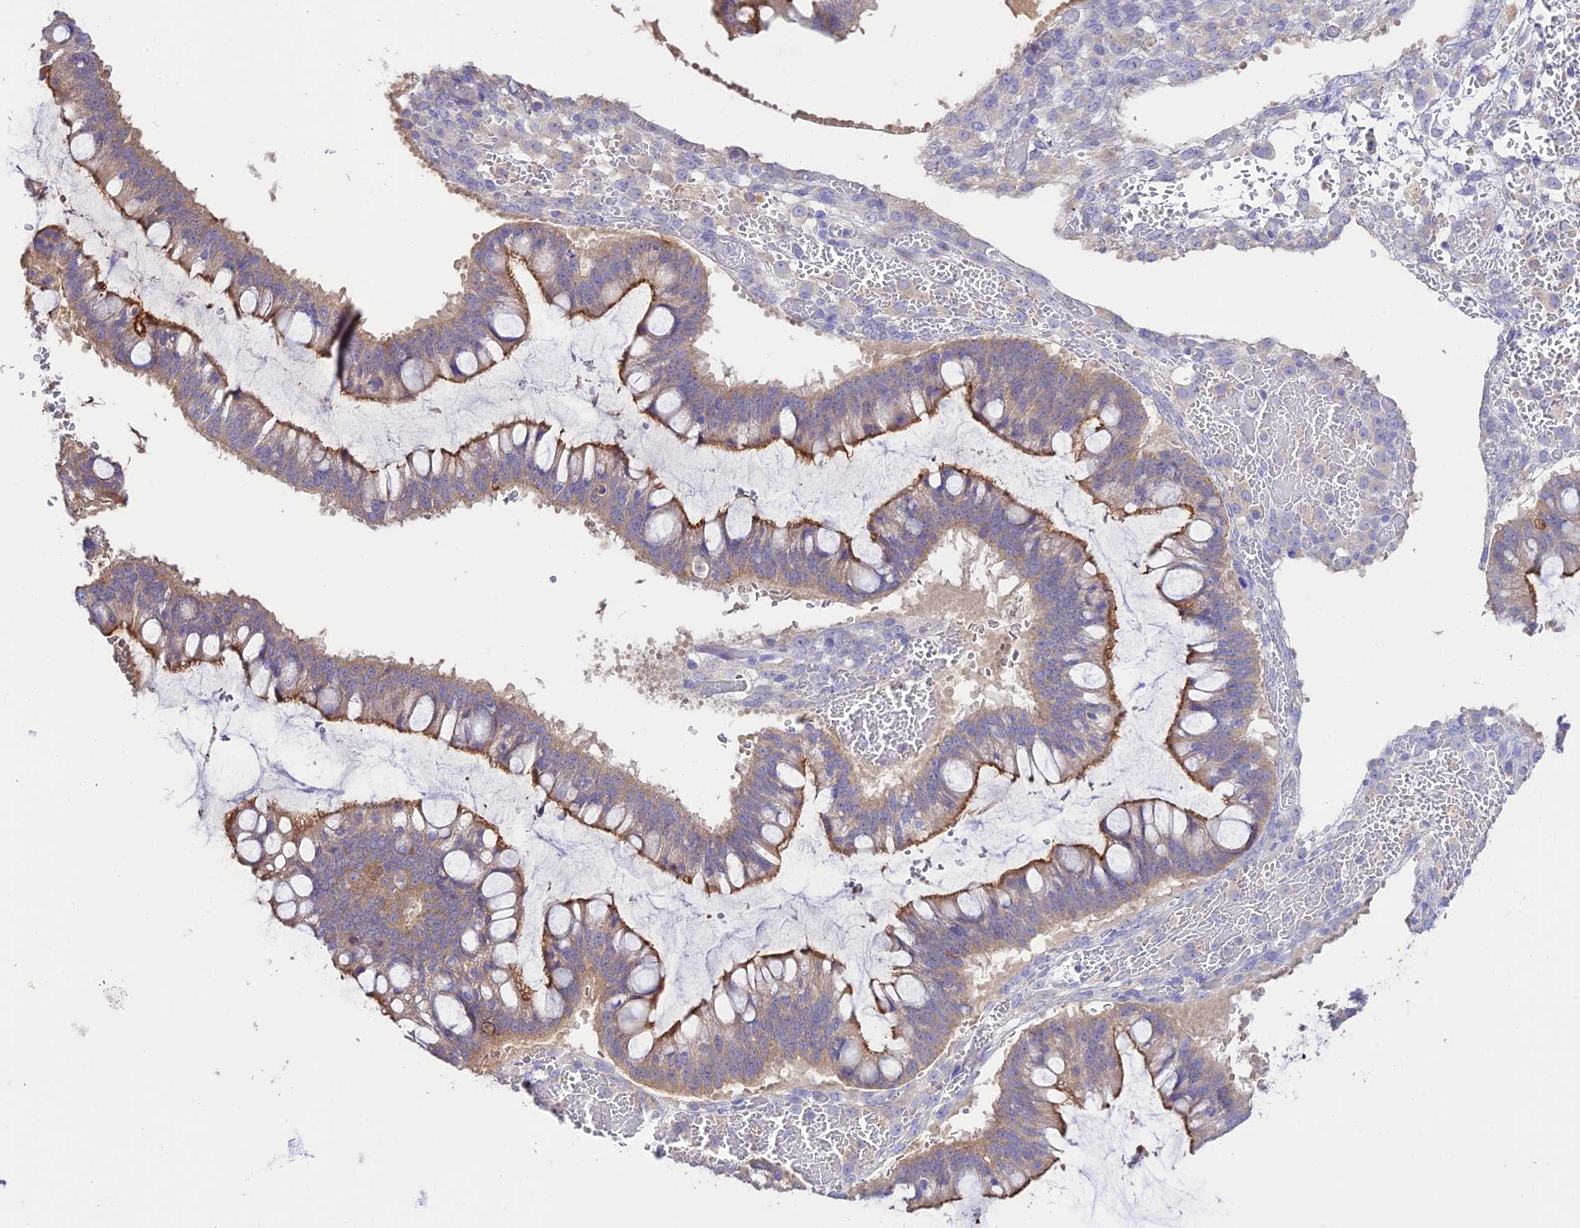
{"staining": {"intensity": "moderate", "quantity": "25%-75%", "location": "cytoplasmic/membranous"}, "tissue": "ovarian cancer", "cell_type": "Tumor cells", "image_type": "cancer", "snomed": [{"axis": "morphology", "description": "Cystadenocarcinoma, mucinous, NOS"}, {"axis": "topography", "description": "Ovary"}], "caption": "Tumor cells exhibit medium levels of moderate cytoplasmic/membranous expression in approximately 25%-75% of cells in ovarian cancer (mucinous cystadenocarcinoma).", "gene": "NLRP9", "patient": {"sex": "female", "age": 73}}